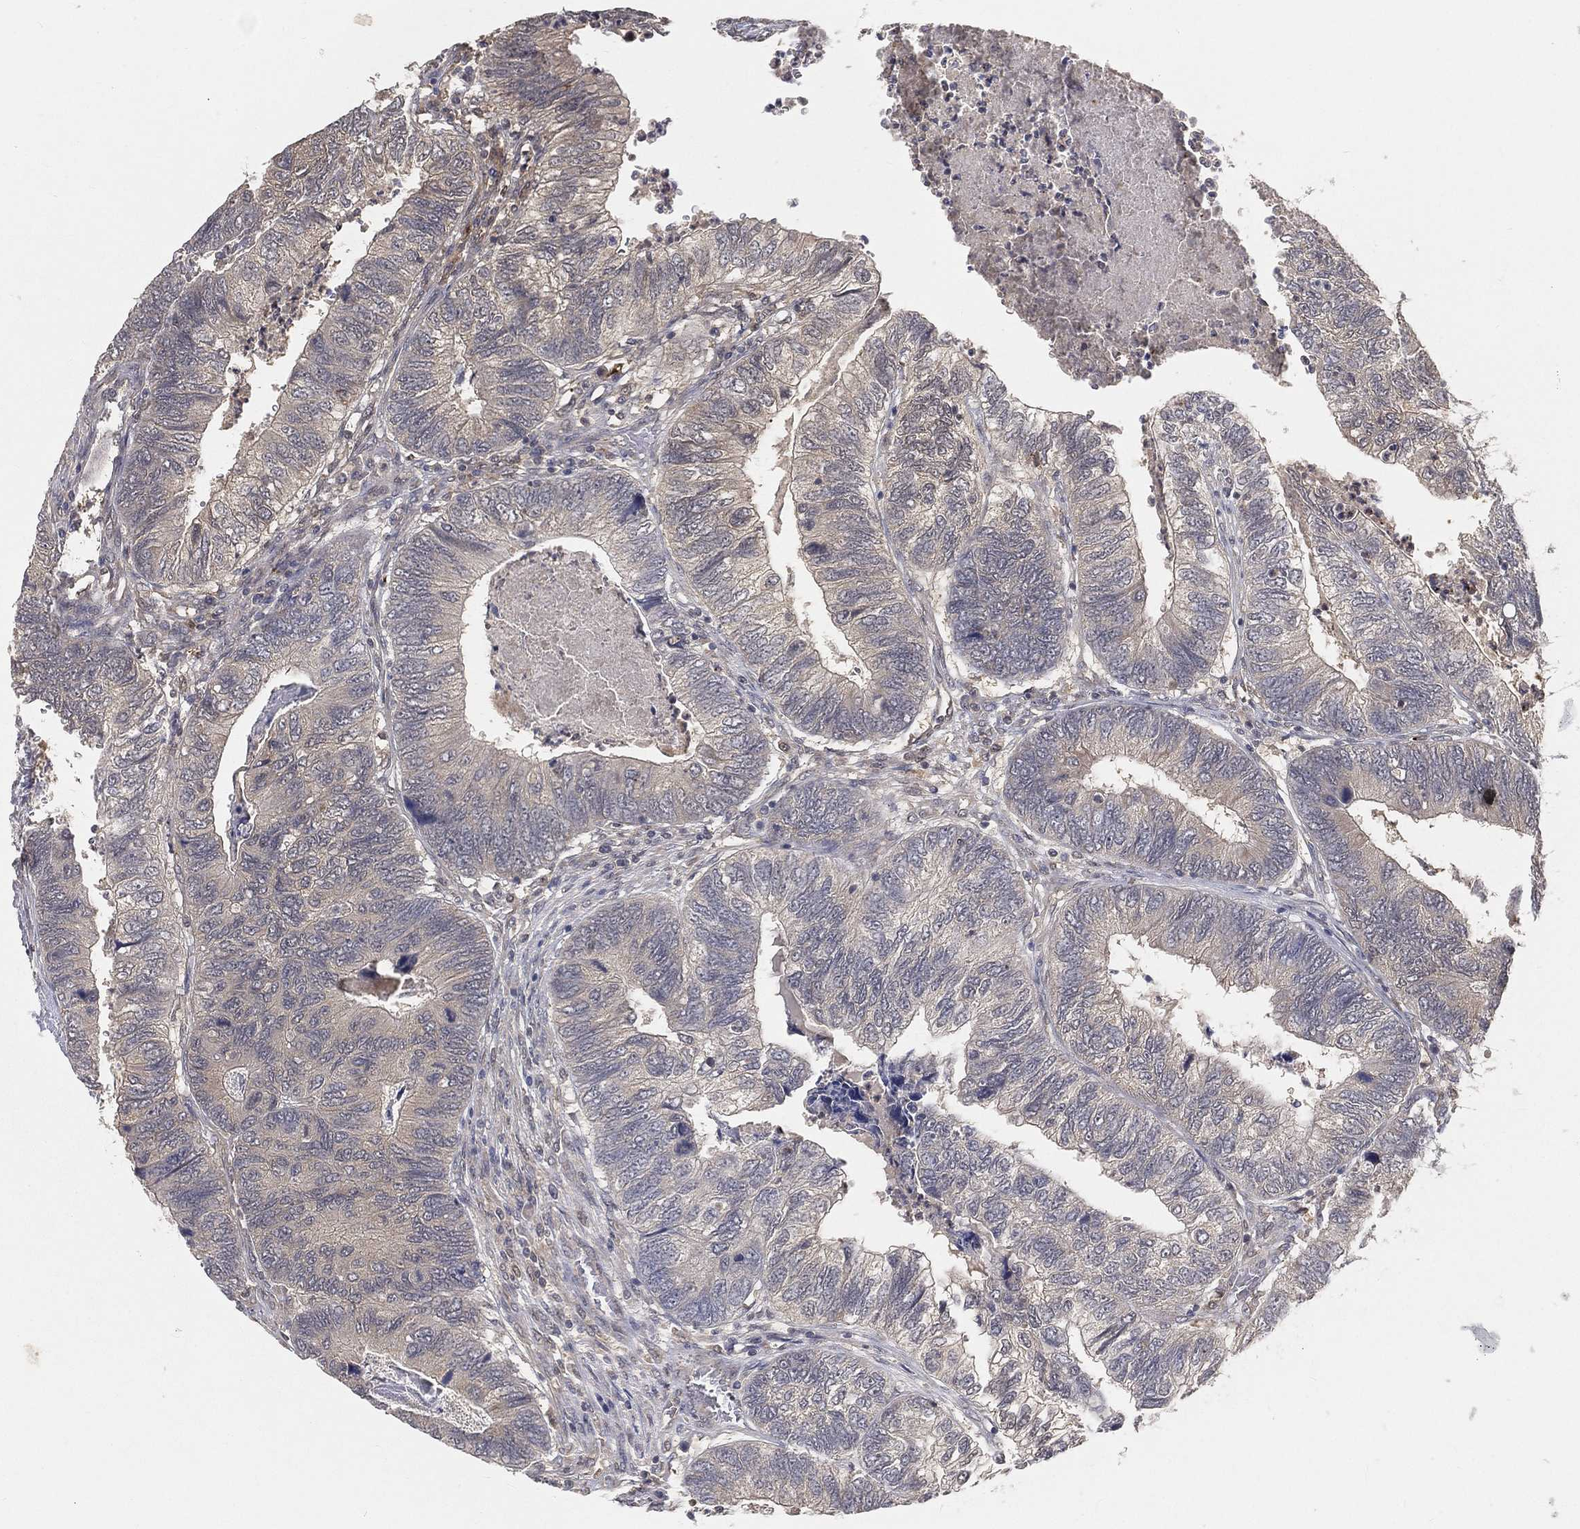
{"staining": {"intensity": "negative", "quantity": "none", "location": "none"}, "tissue": "colorectal cancer", "cell_type": "Tumor cells", "image_type": "cancer", "snomed": [{"axis": "morphology", "description": "Adenocarcinoma, NOS"}, {"axis": "topography", "description": "Colon"}], "caption": "Immunohistochemistry (IHC) micrograph of human colorectal cancer (adenocarcinoma) stained for a protein (brown), which demonstrates no expression in tumor cells.", "gene": "MAPK1", "patient": {"sex": "female", "age": 67}}